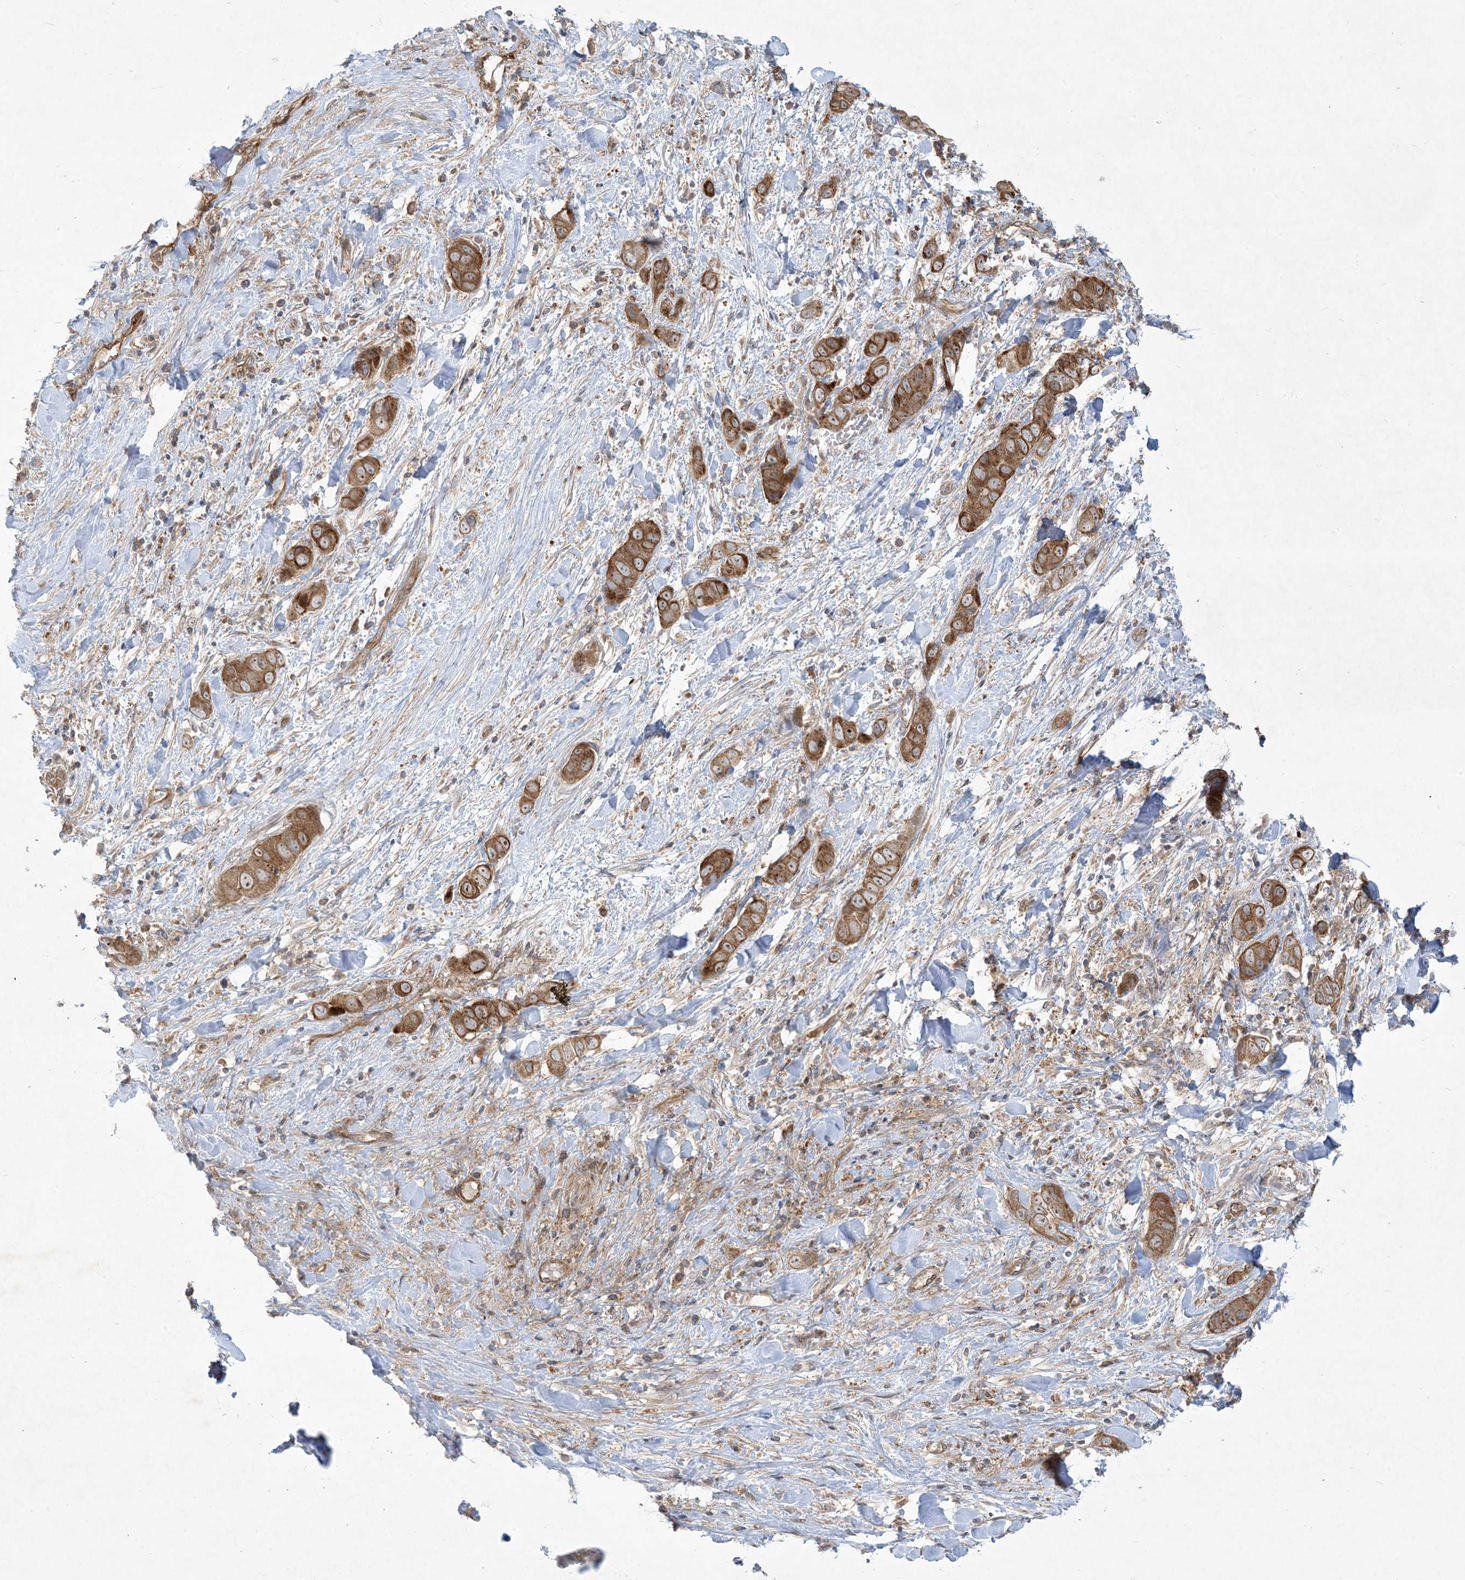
{"staining": {"intensity": "moderate", "quantity": ">75%", "location": "cytoplasmic/membranous,nuclear"}, "tissue": "liver cancer", "cell_type": "Tumor cells", "image_type": "cancer", "snomed": [{"axis": "morphology", "description": "Cholangiocarcinoma"}, {"axis": "topography", "description": "Liver"}], "caption": "Immunohistochemical staining of cholangiocarcinoma (liver) displays medium levels of moderate cytoplasmic/membranous and nuclear protein staining in approximately >75% of tumor cells.", "gene": "SOGA3", "patient": {"sex": "female", "age": 52}}